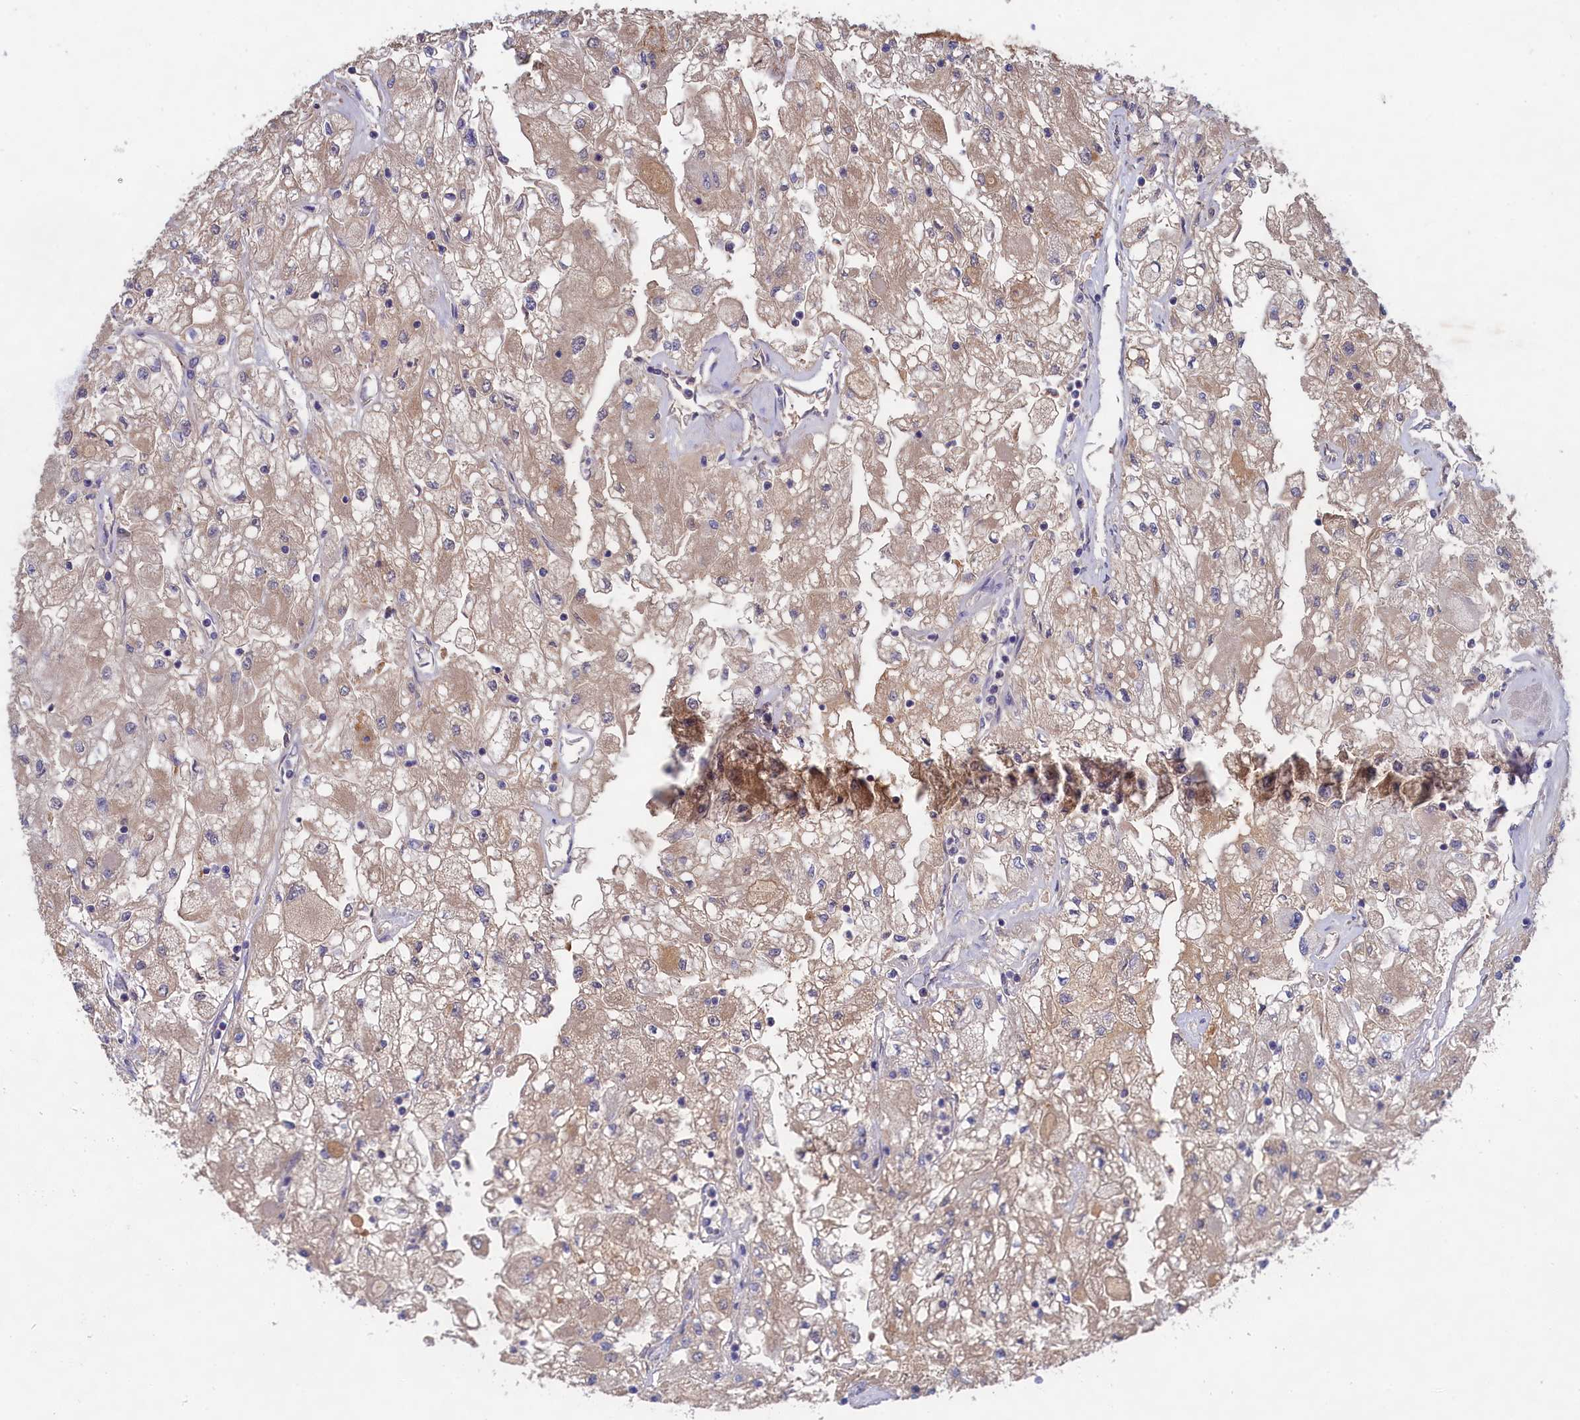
{"staining": {"intensity": "weak", "quantity": "25%-75%", "location": "cytoplasmic/membranous"}, "tissue": "renal cancer", "cell_type": "Tumor cells", "image_type": "cancer", "snomed": [{"axis": "morphology", "description": "Adenocarcinoma, NOS"}, {"axis": "topography", "description": "Kidney"}], "caption": "Immunohistochemistry photomicrograph of neoplastic tissue: renal cancer (adenocarcinoma) stained using immunohistochemistry displays low levels of weak protein expression localized specifically in the cytoplasmic/membranous of tumor cells, appearing as a cytoplasmic/membranous brown color.", "gene": "CELF5", "patient": {"sex": "male", "age": 80}}